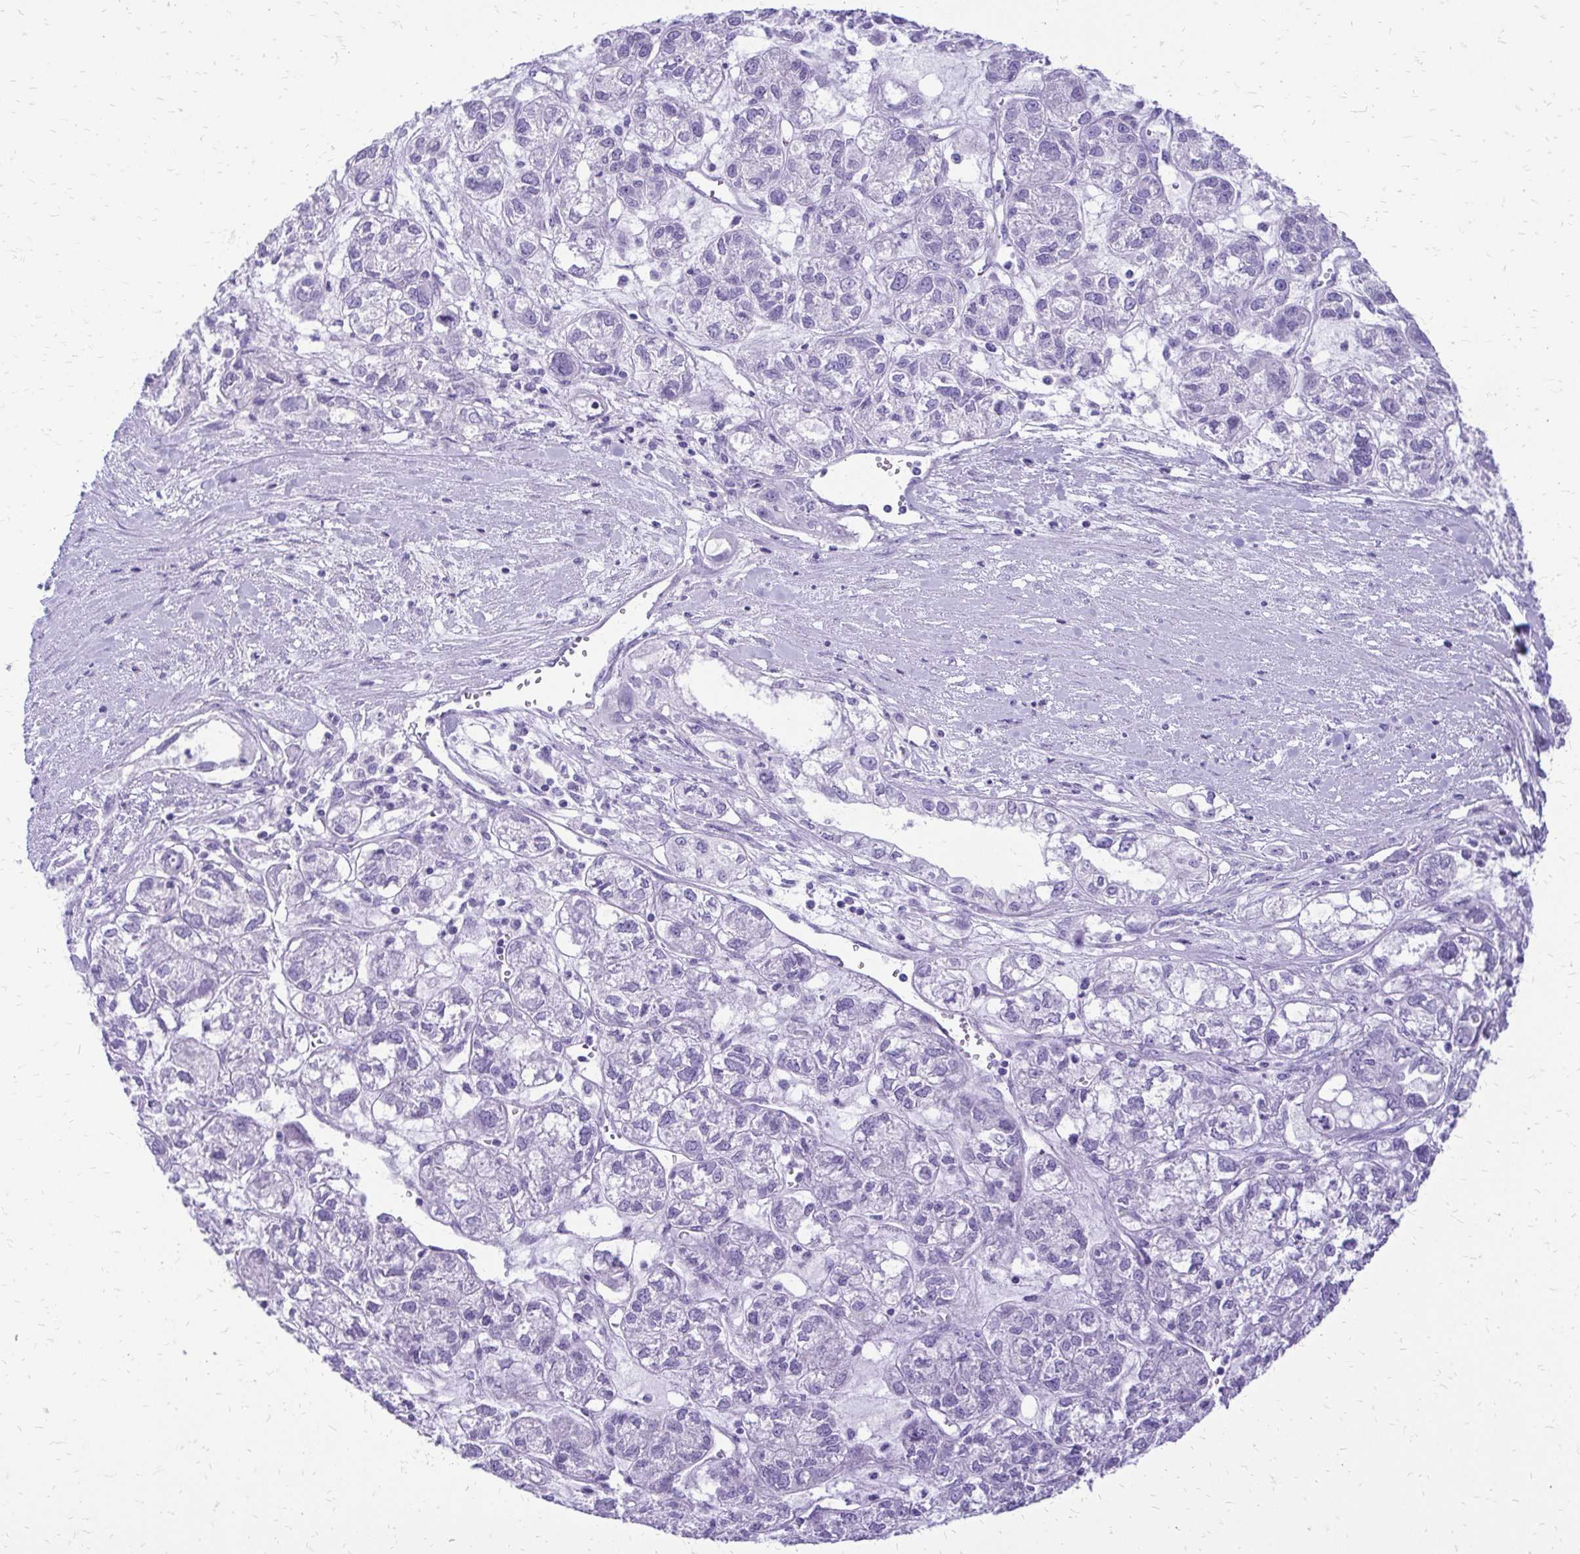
{"staining": {"intensity": "negative", "quantity": "none", "location": "none"}, "tissue": "ovarian cancer", "cell_type": "Tumor cells", "image_type": "cancer", "snomed": [{"axis": "morphology", "description": "Carcinoma, endometroid"}, {"axis": "topography", "description": "Ovary"}], "caption": "An image of endometroid carcinoma (ovarian) stained for a protein displays no brown staining in tumor cells.", "gene": "SLC32A1", "patient": {"sex": "female", "age": 64}}